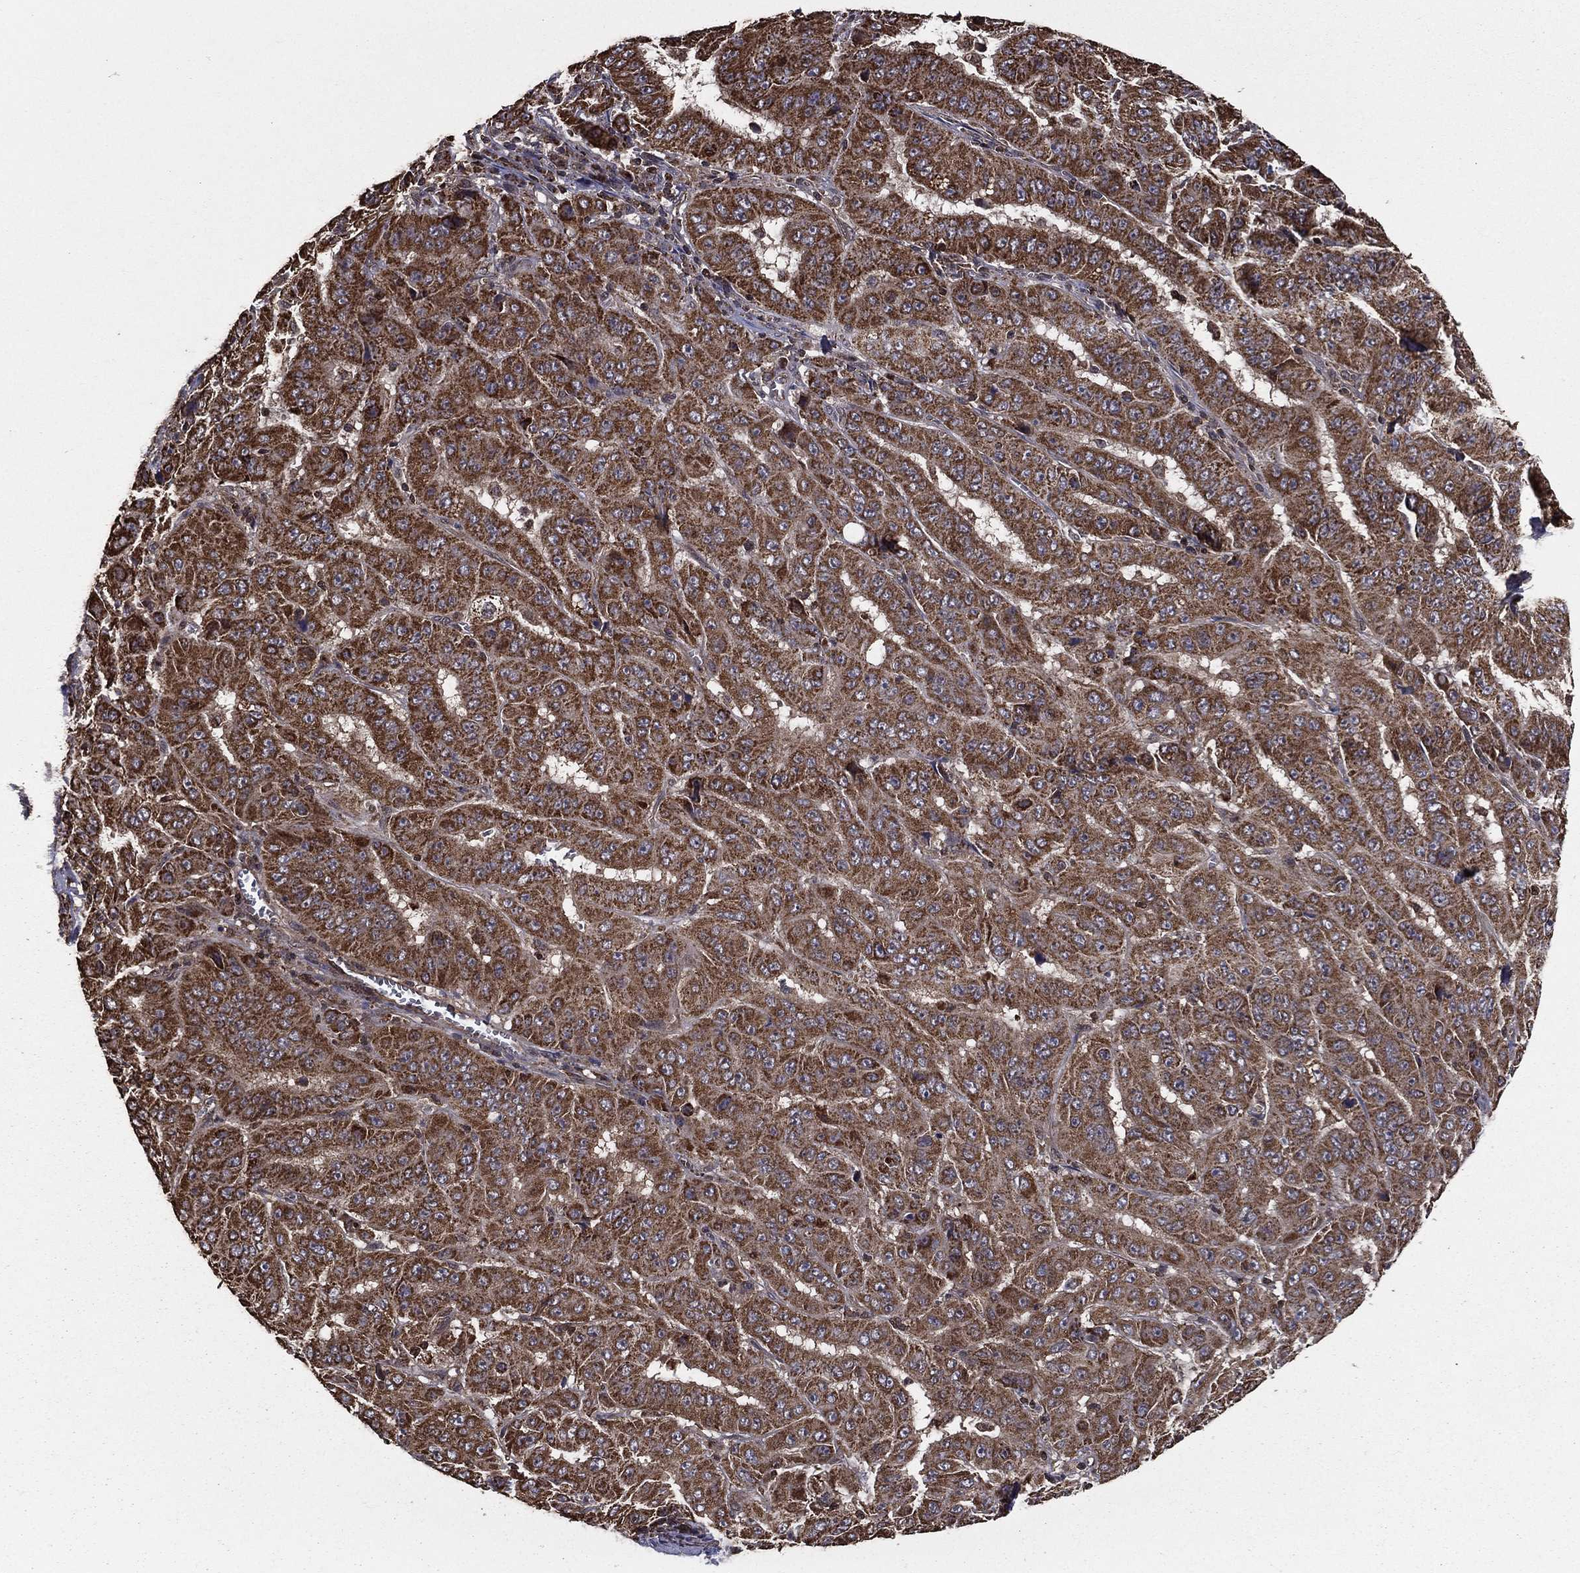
{"staining": {"intensity": "strong", "quantity": ">75%", "location": "cytoplasmic/membranous"}, "tissue": "pancreatic cancer", "cell_type": "Tumor cells", "image_type": "cancer", "snomed": [{"axis": "morphology", "description": "Adenocarcinoma, NOS"}, {"axis": "topography", "description": "Pancreas"}], "caption": "DAB (3,3'-diaminobenzidine) immunohistochemical staining of pancreatic cancer (adenocarcinoma) exhibits strong cytoplasmic/membranous protein expression in about >75% of tumor cells. (Brightfield microscopy of DAB IHC at high magnification).", "gene": "RIGI", "patient": {"sex": "male", "age": 63}}